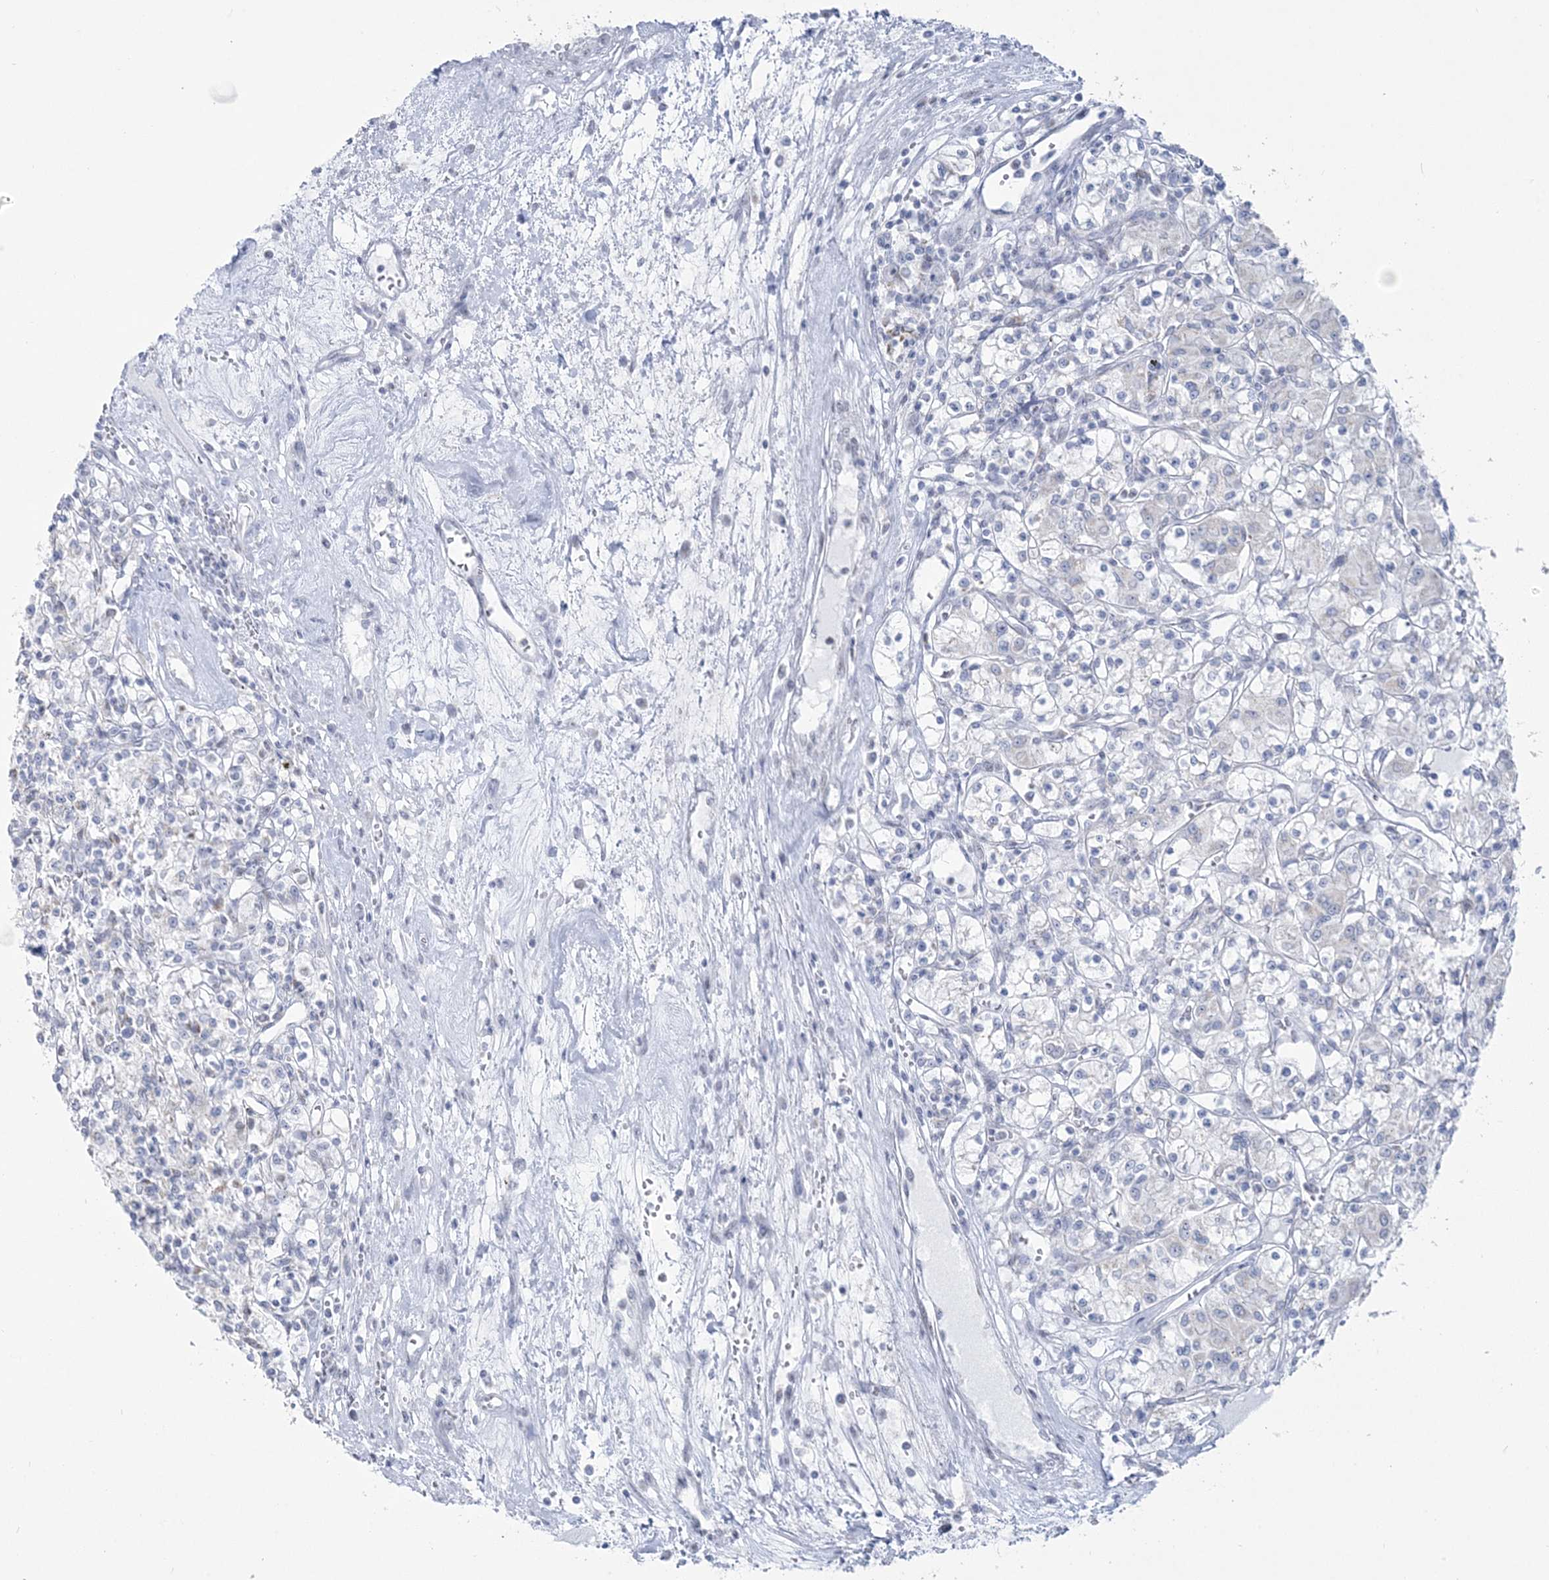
{"staining": {"intensity": "negative", "quantity": "none", "location": "none"}, "tissue": "renal cancer", "cell_type": "Tumor cells", "image_type": "cancer", "snomed": [{"axis": "morphology", "description": "Adenocarcinoma, NOS"}, {"axis": "topography", "description": "Kidney"}], "caption": "This is an IHC photomicrograph of human renal adenocarcinoma. There is no positivity in tumor cells.", "gene": "ZNF843", "patient": {"sex": "female", "age": 59}}